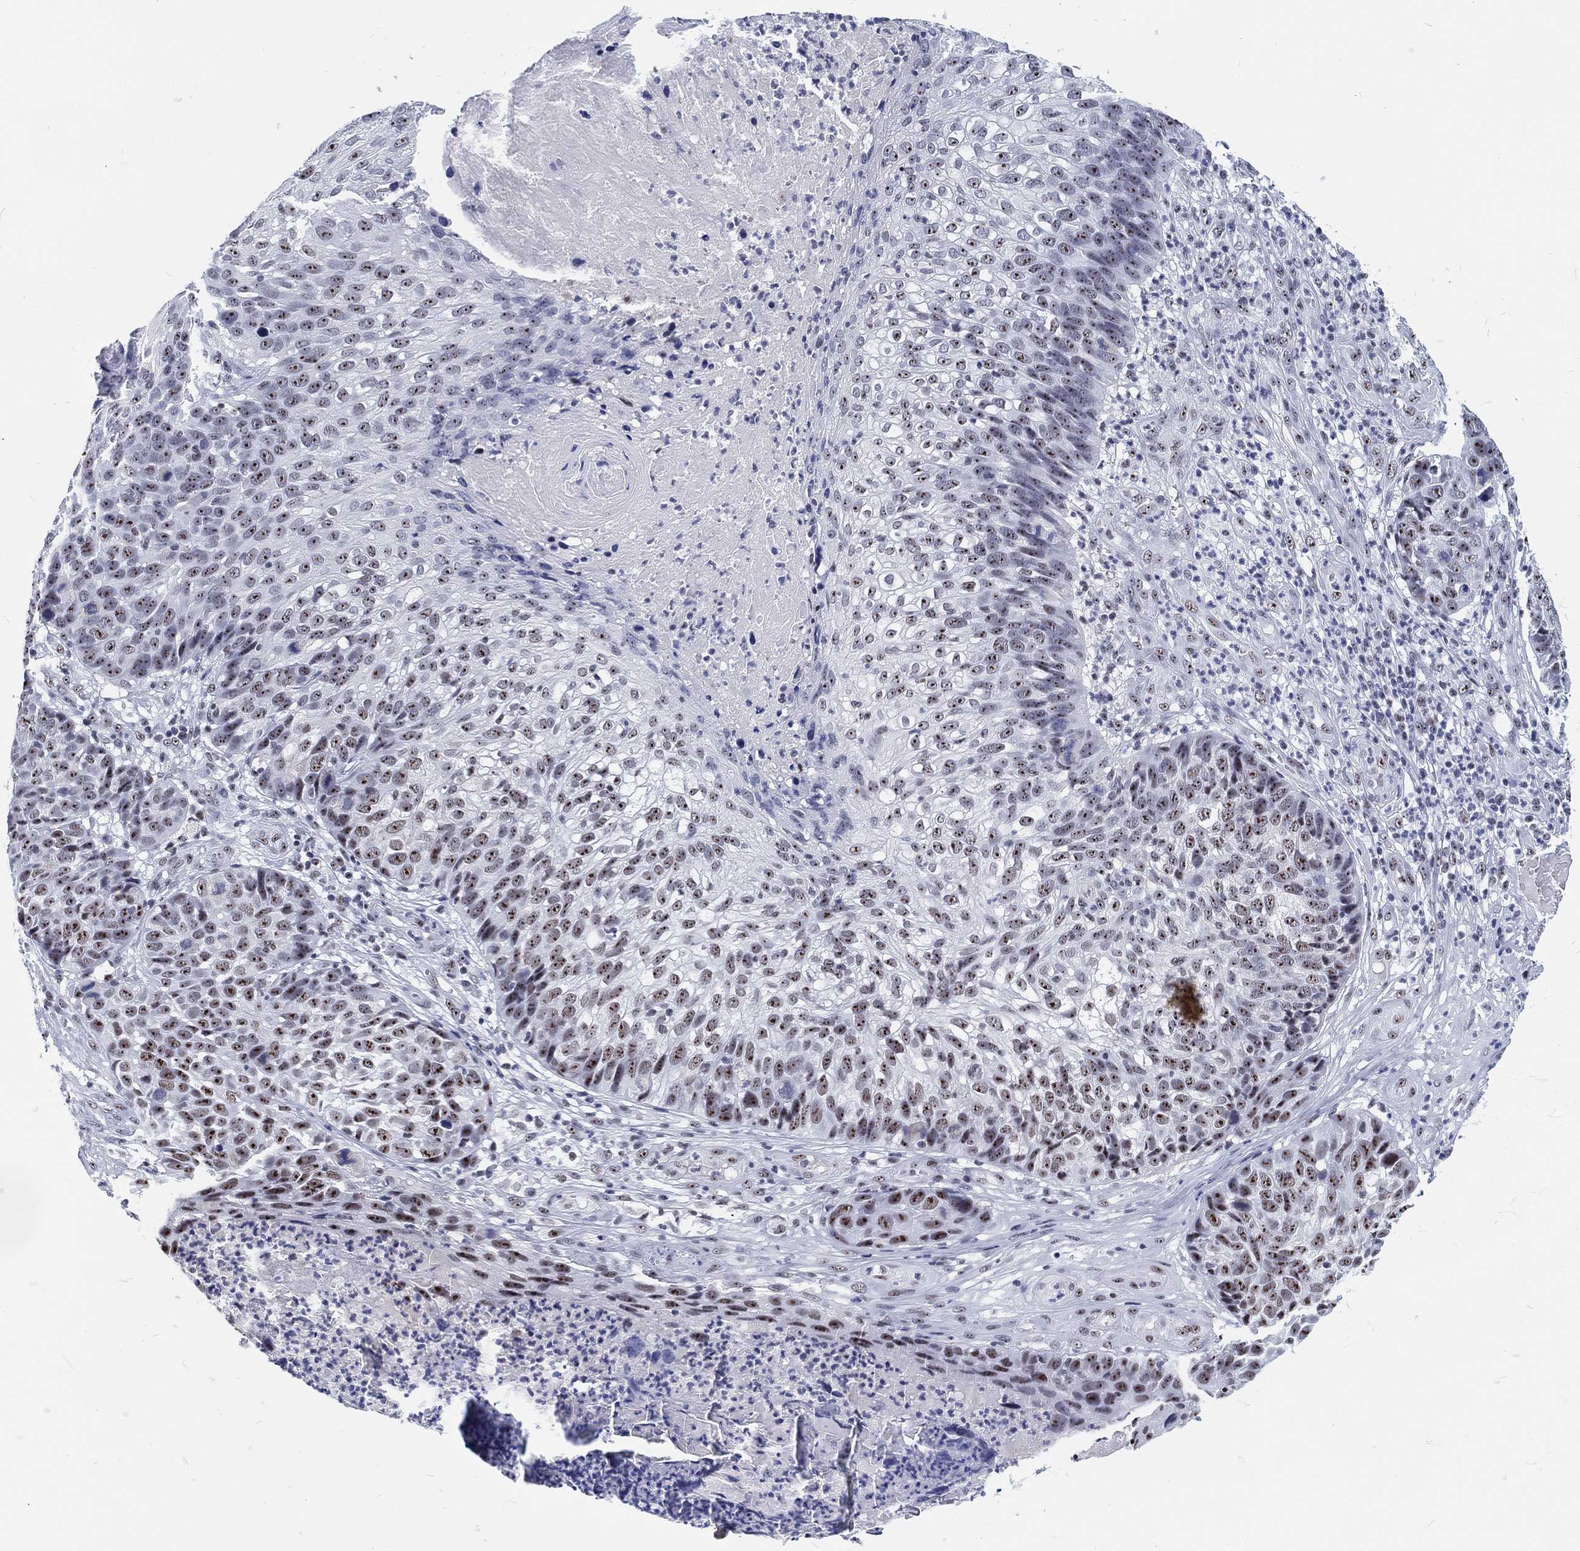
{"staining": {"intensity": "moderate", "quantity": "<25%", "location": "nuclear"}, "tissue": "skin cancer", "cell_type": "Tumor cells", "image_type": "cancer", "snomed": [{"axis": "morphology", "description": "Squamous cell carcinoma, NOS"}, {"axis": "topography", "description": "Skin"}], "caption": "Immunohistochemical staining of skin squamous cell carcinoma demonstrates low levels of moderate nuclear protein expression in approximately <25% of tumor cells.", "gene": "MAPK8IP1", "patient": {"sex": "male", "age": 92}}